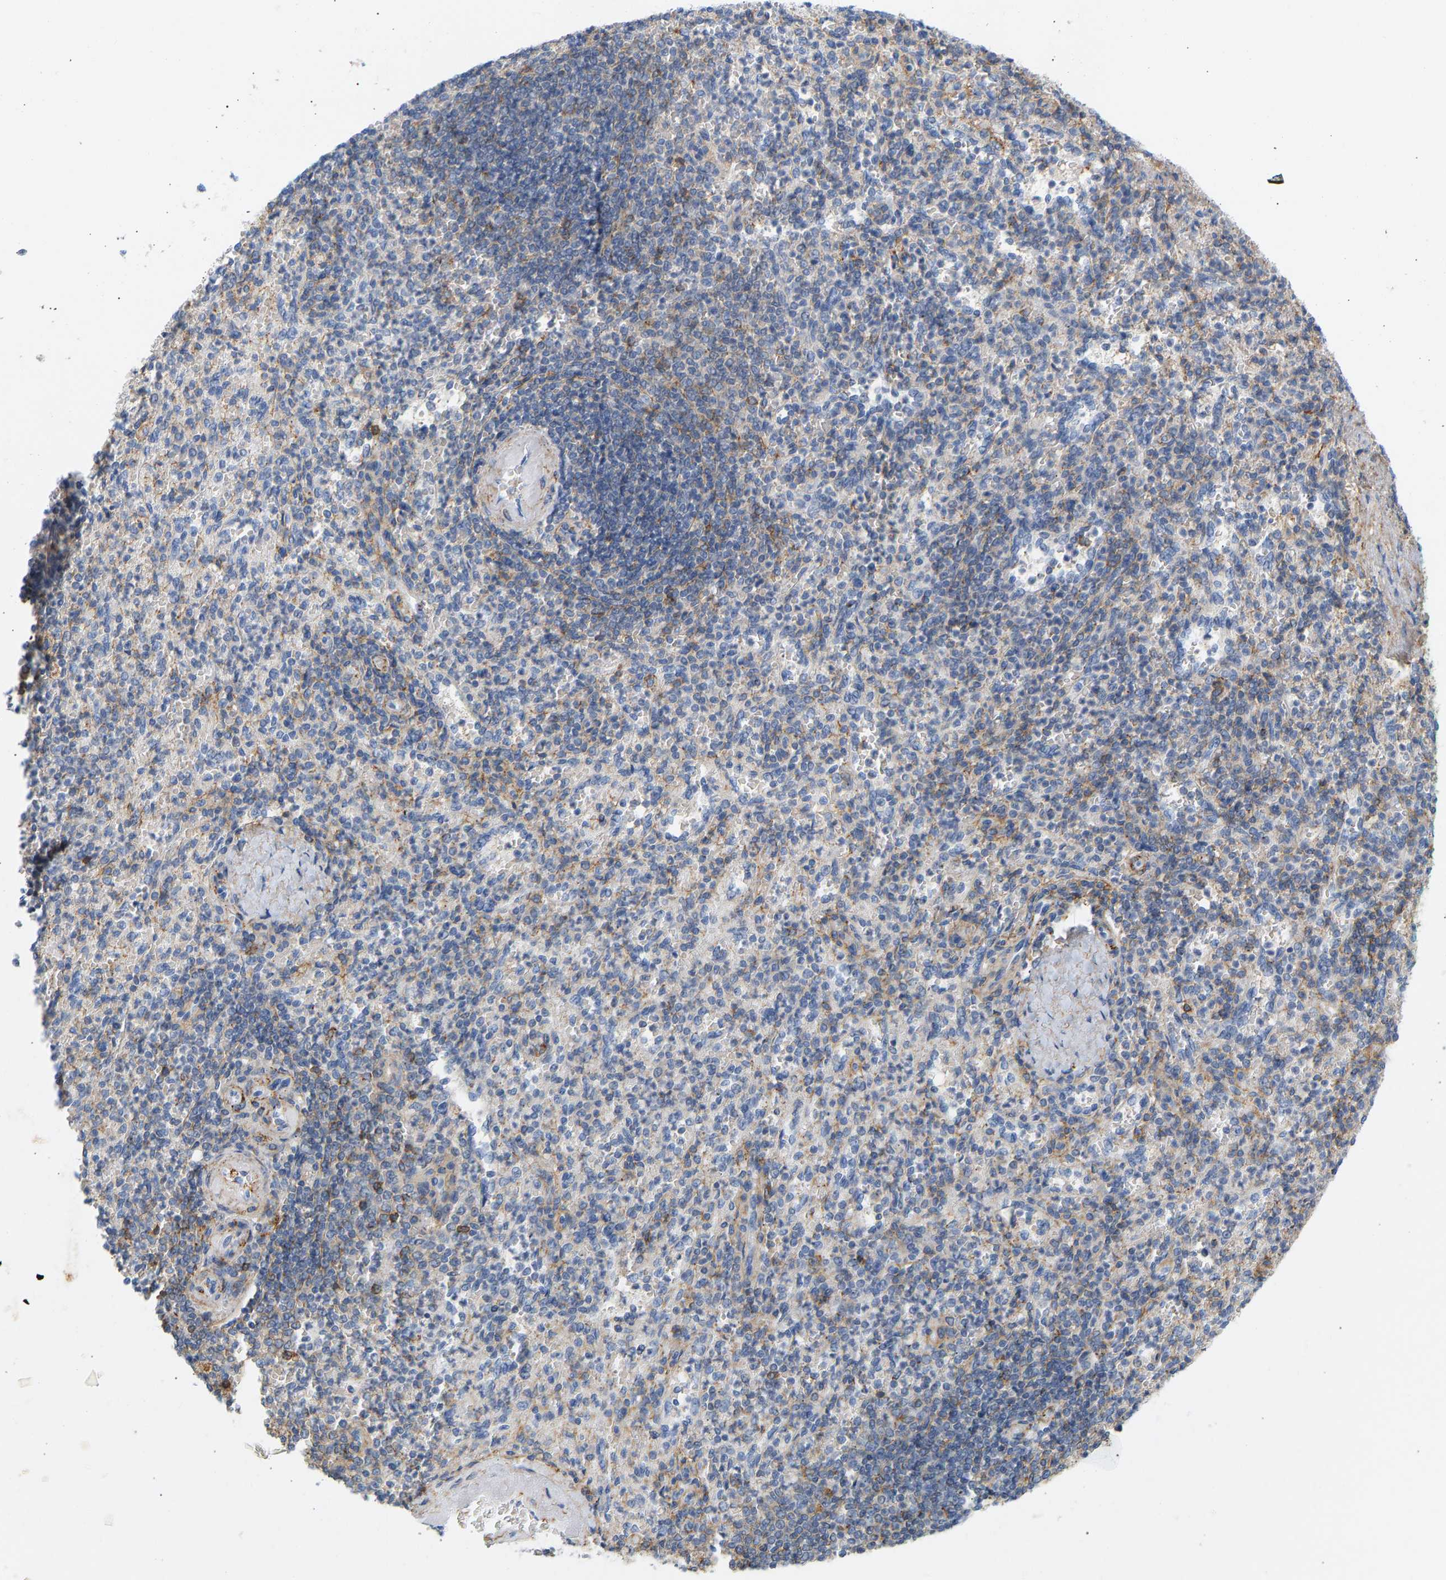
{"staining": {"intensity": "weak", "quantity": "25%-75%", "location": "cytoplasmic/membranous"}, "tissue": "spleen", "cell_type": "Cells in red pulp", "image_type": "normal", "snomed": [{"axis": "morphology", "description": "Normal tissue, NOS"}, {"axis": "topography", "description": "Spleen"}], "caption": "This image demonstrates unremarkable spleen stained with immunohistochemistry to label a protein in brown. The cytoplasmic/membranous of cells in red pulp show weak positivity for the protein. Nuclei are counter-stained blue.", "gene": "BVES", "patient": {"sex": "female", "age": 74}}